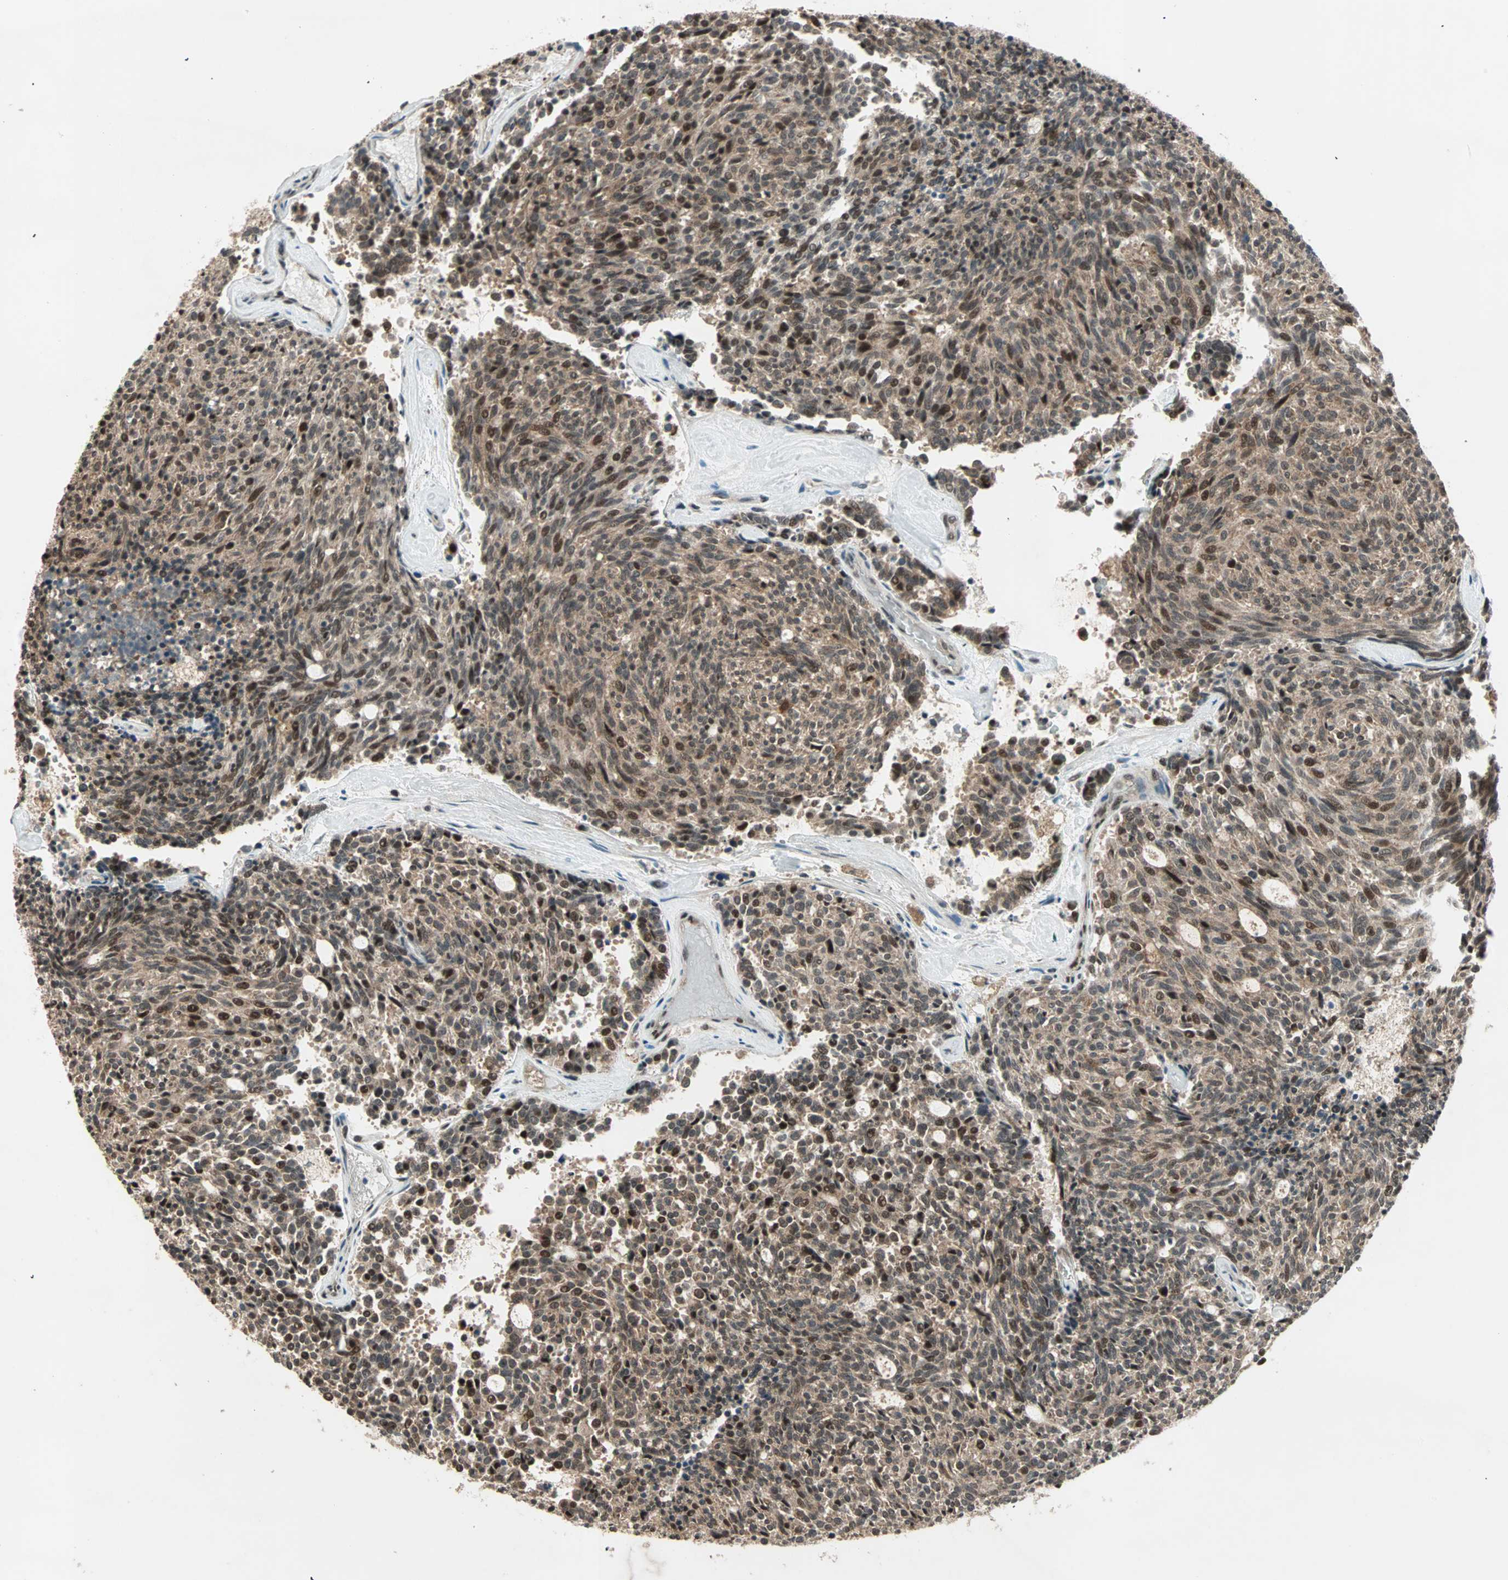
{"staining": {"intensity": "moderate", "quantity": ">75%", "location": "cytoplasmic/membranous,nuclear"}, "tissue": "carcinoid", "cell_type": "Tumor cells", "image_type": "cancer", "snomed": [{"axis": "morphology", "description": "Carcinoid, malignant, NOS"}, {"axis": "topography", "description": "Pancreas"}], "caption": "Brown immunohistochemical staining in human carcinoid exhibits moderate cytoplasmic/membranous and nuclear staining in about >75% of tumor cells.", "gene": "ZNF44", "patient": {"sex": "female", "age": 54}}